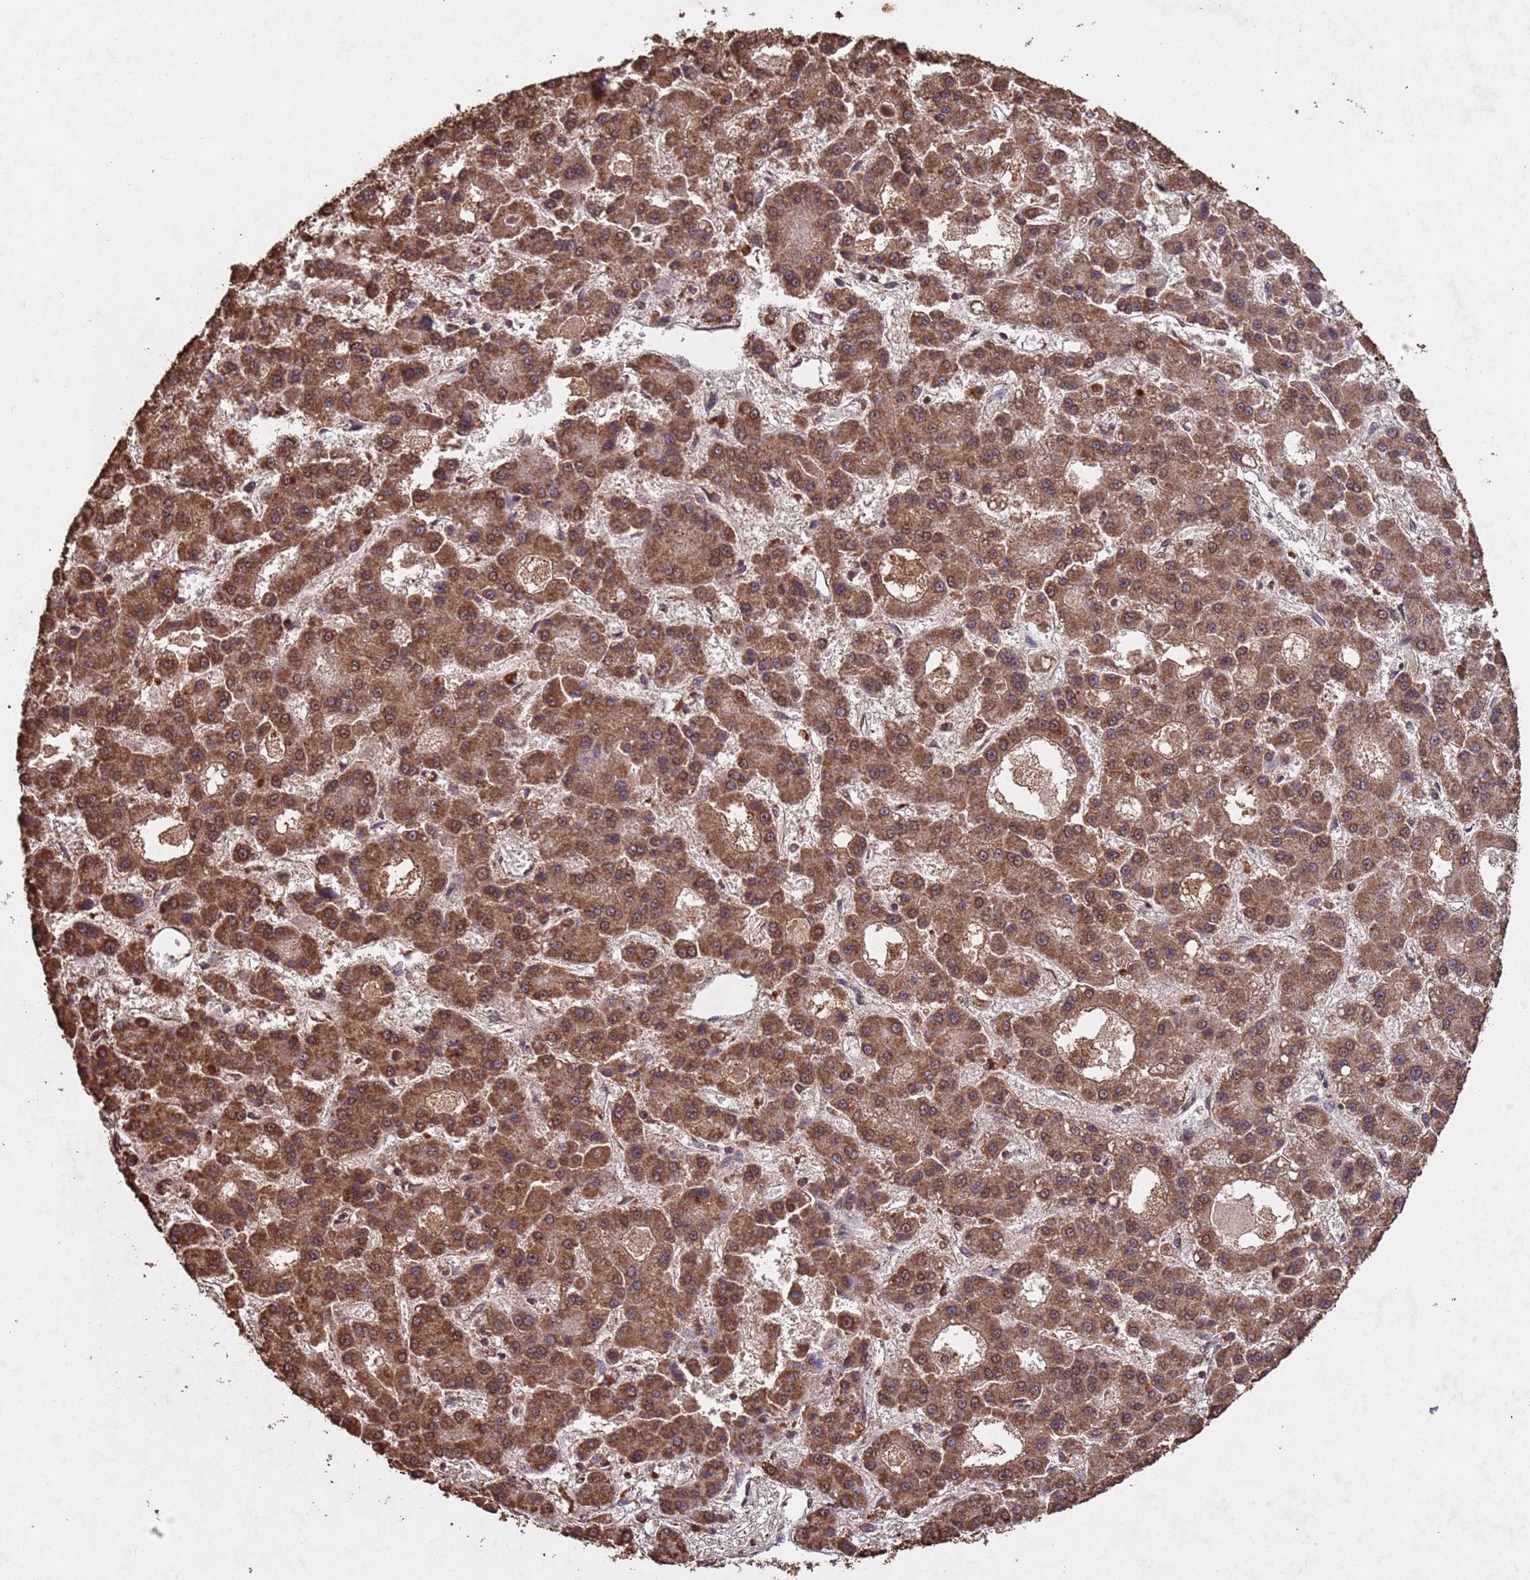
{"staining": {"intensity": "moderate", "quantity": ">75%", "location": "cytoplasmic/membranous,nuclear"}, "tissue": "liver cancer", "cell_type": "Tumor cells", "image_type": "cancer", "snomed": [{"axis": "morphology", "description": "Carcinoma, Hepatocellular, NOS"}, {"axis": "topography", "description": "Liver"}], "caption": "IHC (DAB (3,3'-diaminobenzidine)) staining of liver cancer reveals moderate cytoplasmic/membranous and nuclear protein positivity in about >75% of tumor cells.", "gene": "HDAC10", "patient": {"sex": "male", "age": 70}}